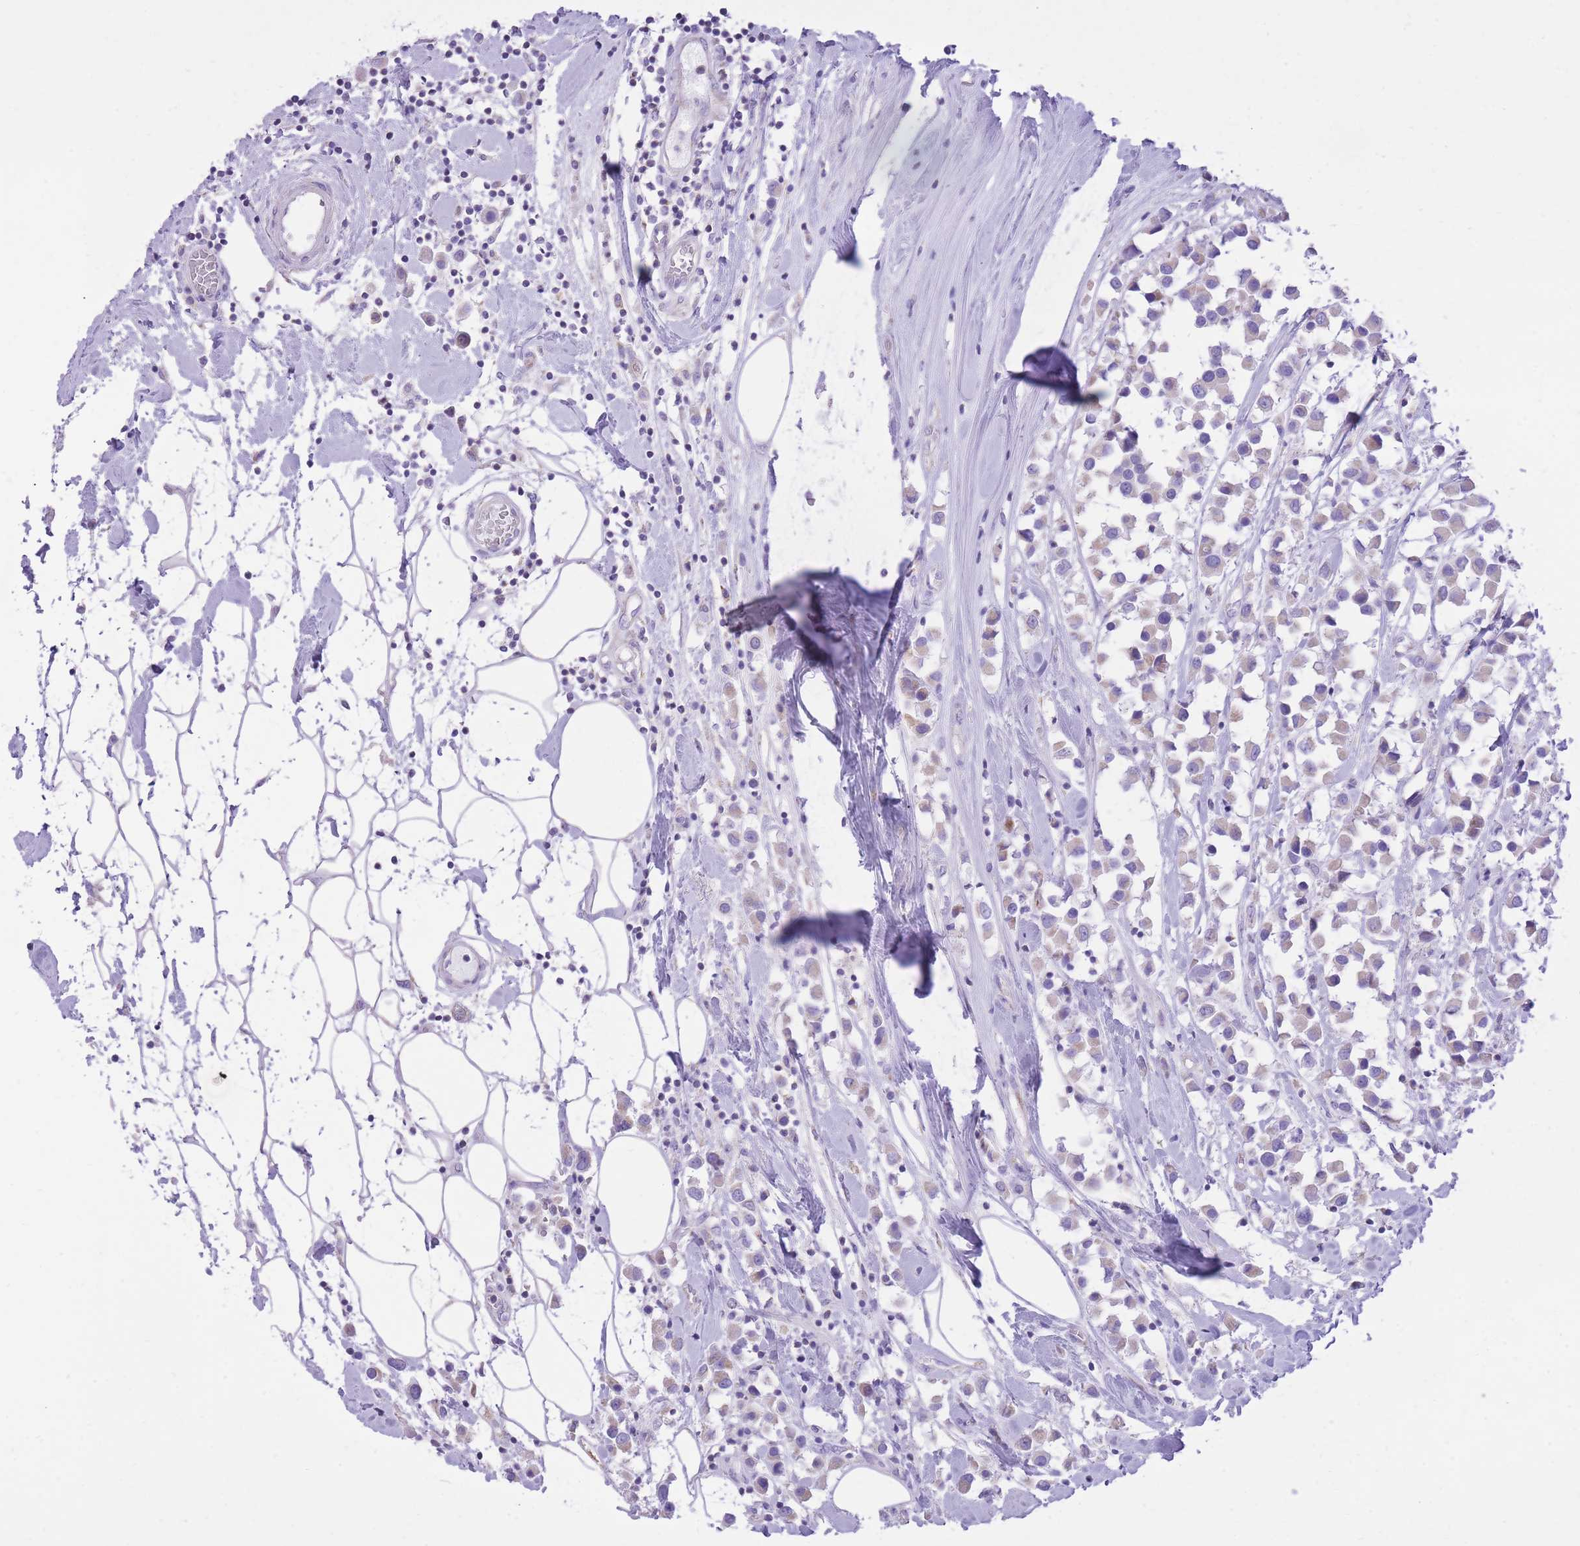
{"staining": {"intensity": "negative", "quantity": "none", "location": "none"}, "tissue": "breast cancer", "cell_type": "Tumor cells", "image_type": "cancer", "snomed": [{"axis": "morphology", "description": "Duct carcinoma"}, {"axis": "topography", "description": "Breast"}], "caption": "Immunohistochemistry (IHC) micrograph of human invasive ductal carcinoma (breast) stained for a protein (brown), which shows no positivity in tumor cells. (DAB immunohistochemistry (IHC) with hematoxylin counter stain).", "gene": "SLC4A4", "patient": {"sex": "female", "age": 61}}